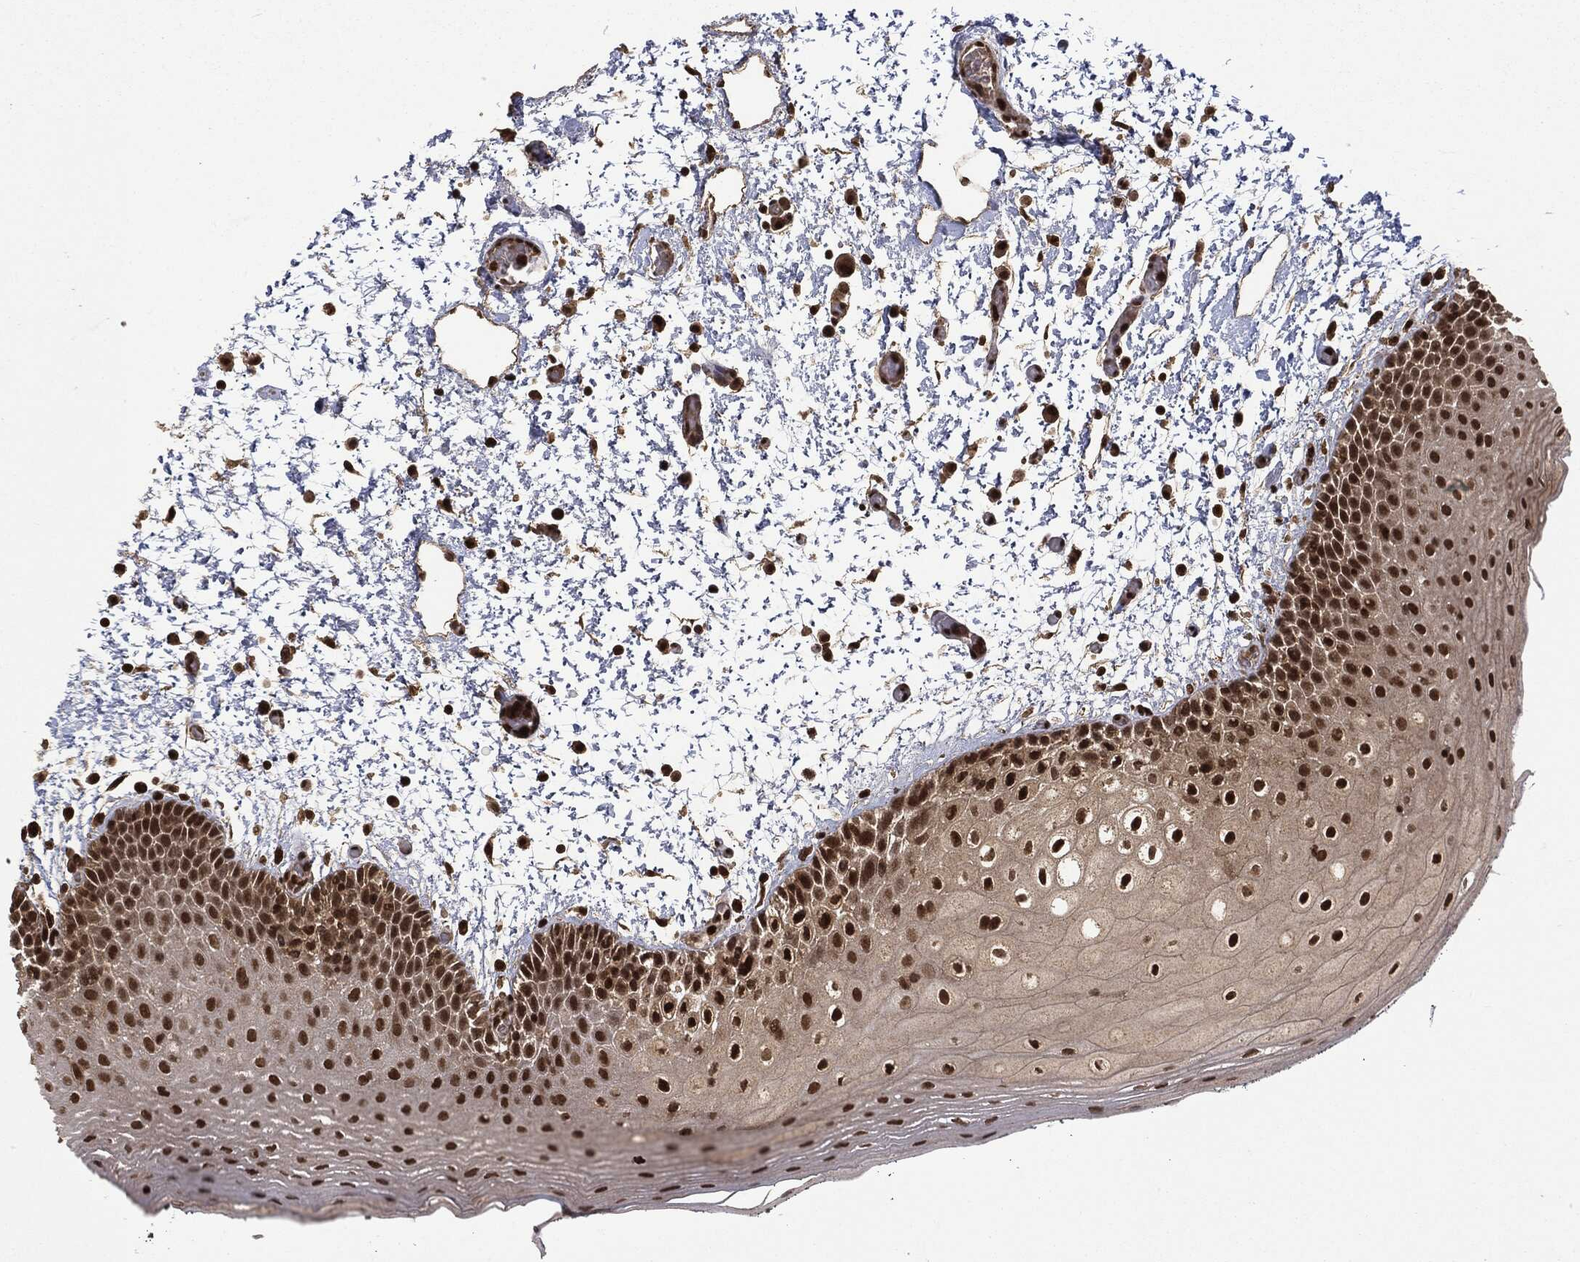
{"staining": {"intensity": "strong", "quantity": ">75%", "location": "nuclear"}, "tissue": "oral mucosa", "cell_type": "Squamous epithelial cells", "image_type": "normal", "snomed": [{"axis": "morphology", "description": "Normal tissue, NOS"}, {"axis": "morphology", "description": "Squamous cell carcinoma, NOS"}, {"axis": "topography", "description": "Oral tissue"}, {"axis": "topography", "description": "Tounge, NOS"}, {"axis": "topography", "description": "Head-Neck"}], "caption": "A brown stain highlights strong nuclear expression of a protein in squamous epithelial cells of normal human oral mucosa. (DAB = brown stain, brightfield microscopy at high magnification).", "gene": "CTDP1", "patient": {"sex": "female", "age": 80}}